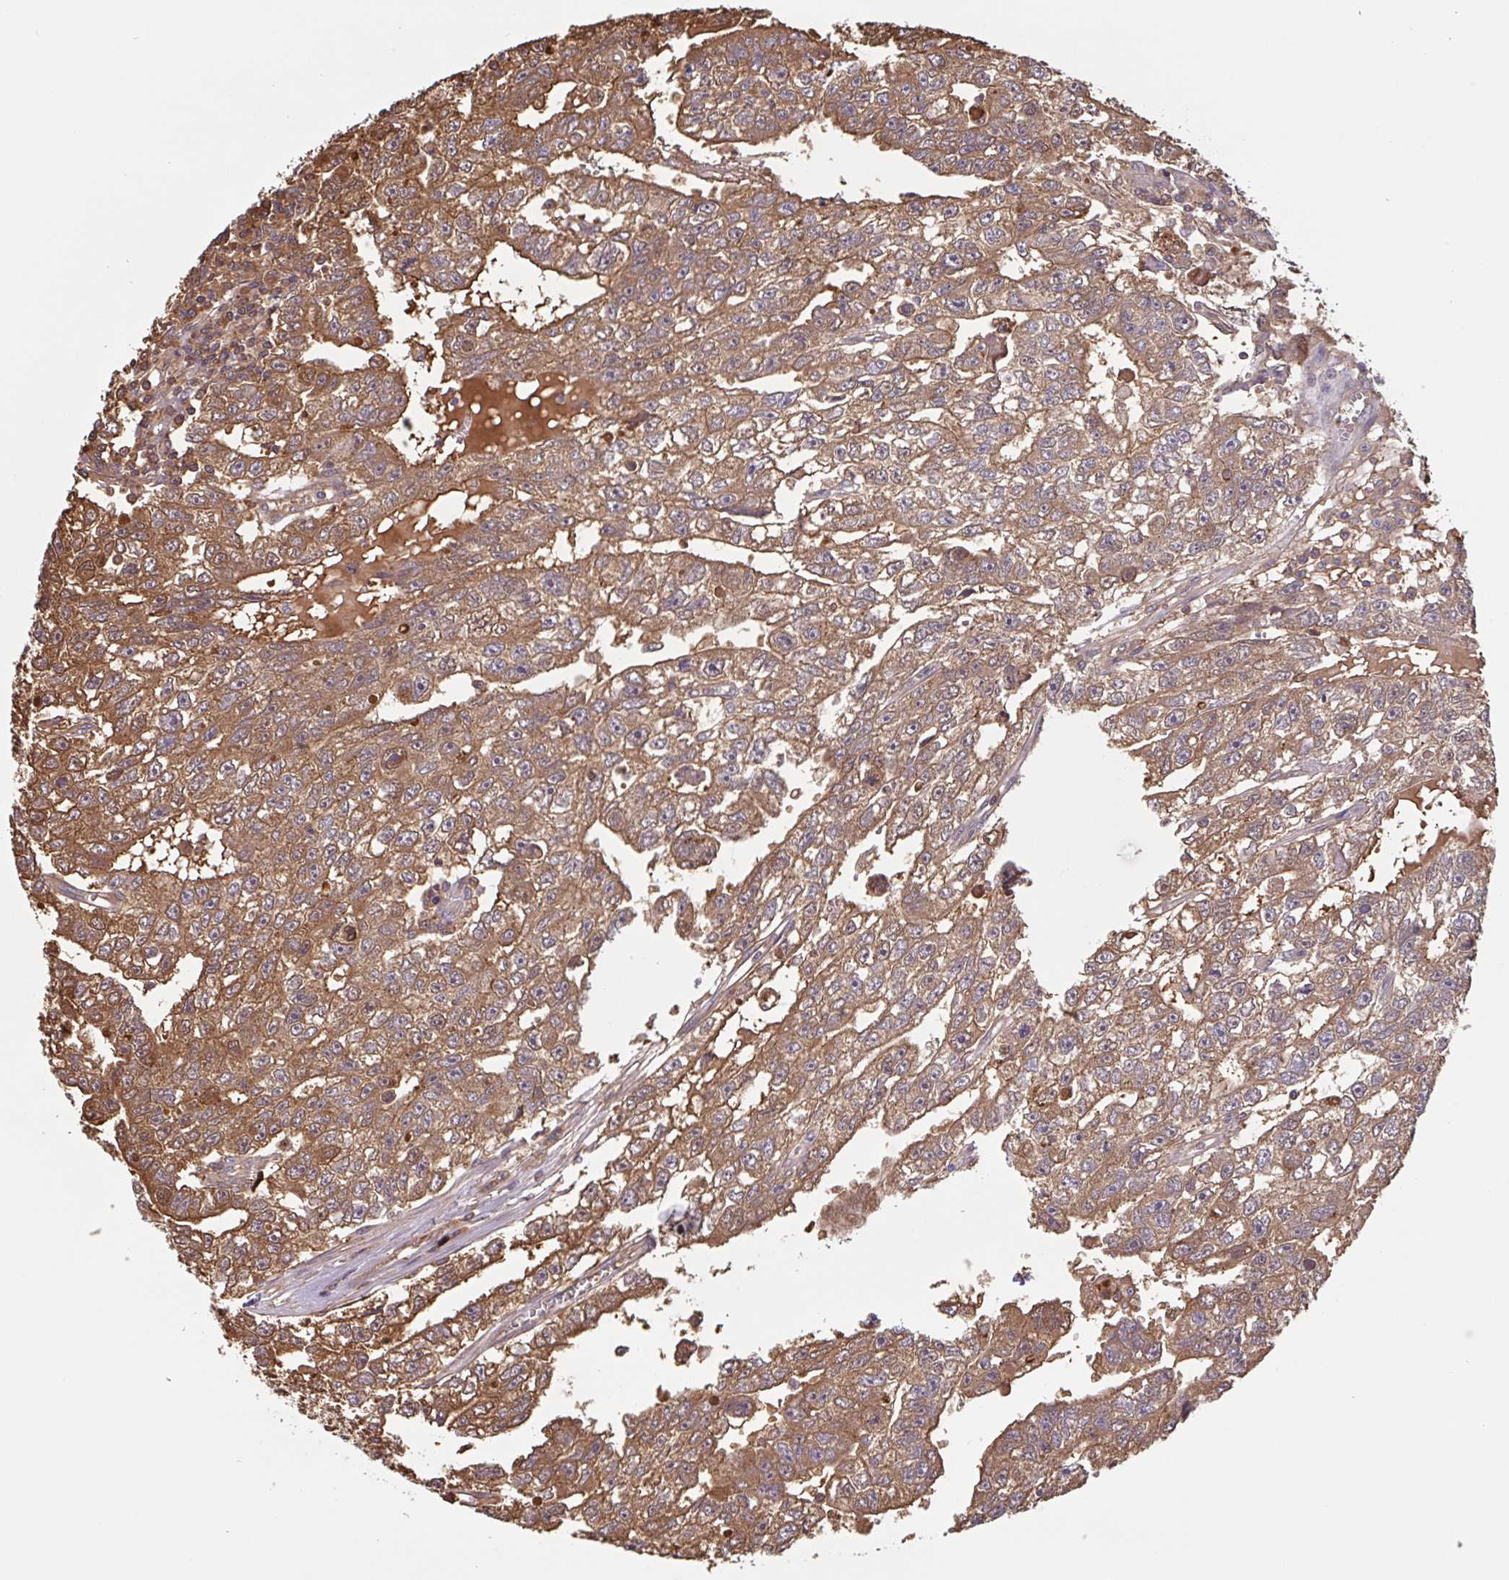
{"staining": {"intensity": "moderate", "quantity": ">75%", "location": "cytoplasmic/membranous"}, "tissue": "testis cancer", "cell_type": "Tumor cells", "image_type": "cancer", "snomed": [{"axis": "morphology", "description": "Carcinoma, Embryonal, NOS"}, {"axis": "topography", "description": "Testis"}], "caption": "Brown immunohistochemical staining in embryonal carcinoma (testis) demonstrates moderate cytoplasmic/membranous staining in approximately >75% of tumor cells.", "gene": "OTOP2", "patient": {"sex": "male", "age": 20}}